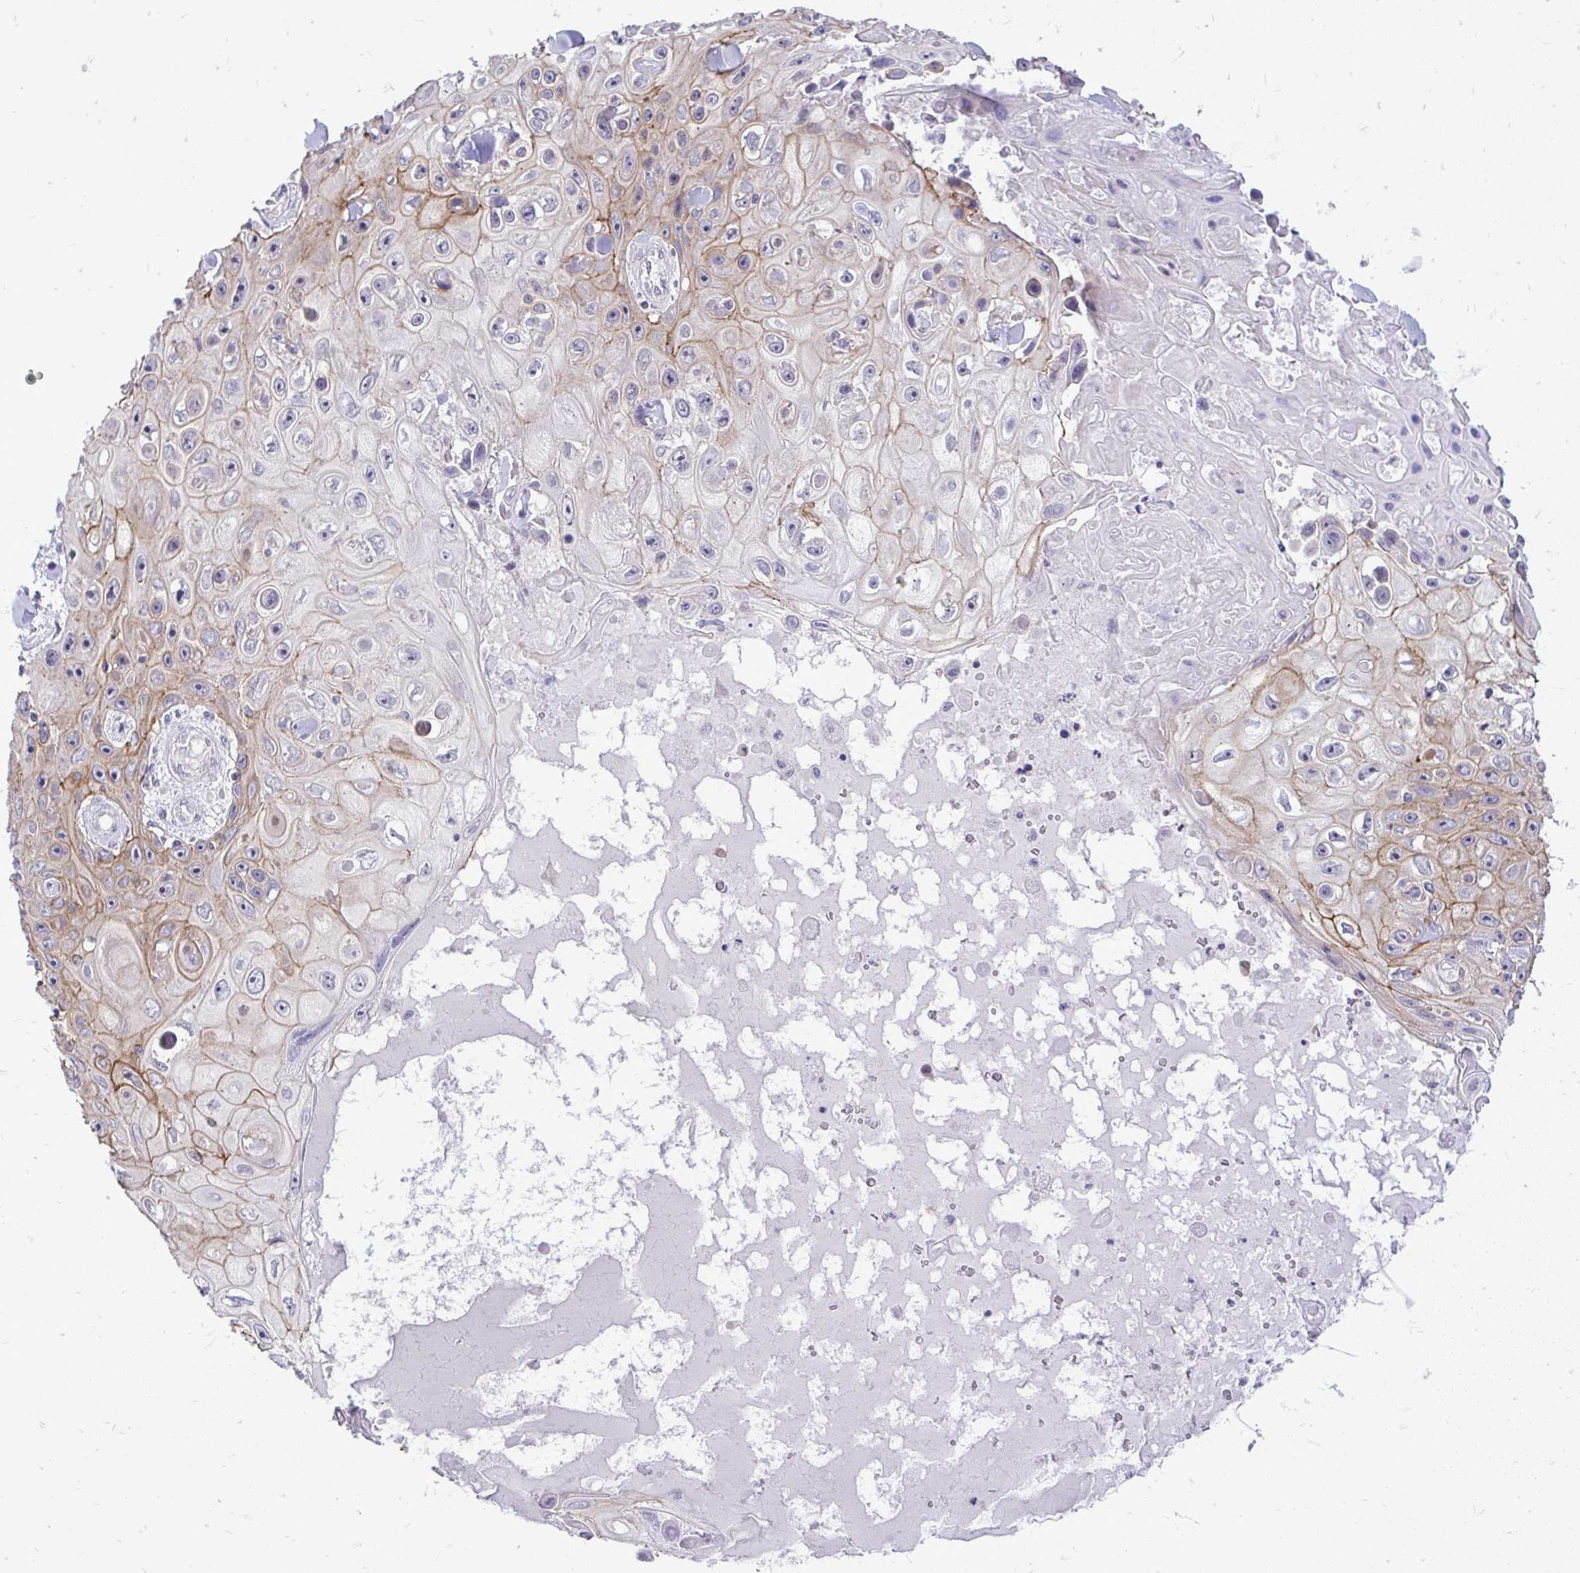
{"staining": {"intensity": "moderate", "quantity": "25%-75%", "location": "cytoplasmic/membranous"}, "tissue": "skin cancer", "cell_type": "Tumor cells", "image_type": "cancer", "snomed": [{"axis": "morphology", "description": "Squamous cell carcinoma, NOS"}, {"axis": "topography", "description": "Skin"}], "caption": "The micrograph exhibits a brown stain indicating the presence of a protein in the cytoplasmic/membranous of tumor cells in skin cancer (squamous cell carcinoma).", "gene": "SPTBN2", "patient": {"sex": "male", "age": 82}}